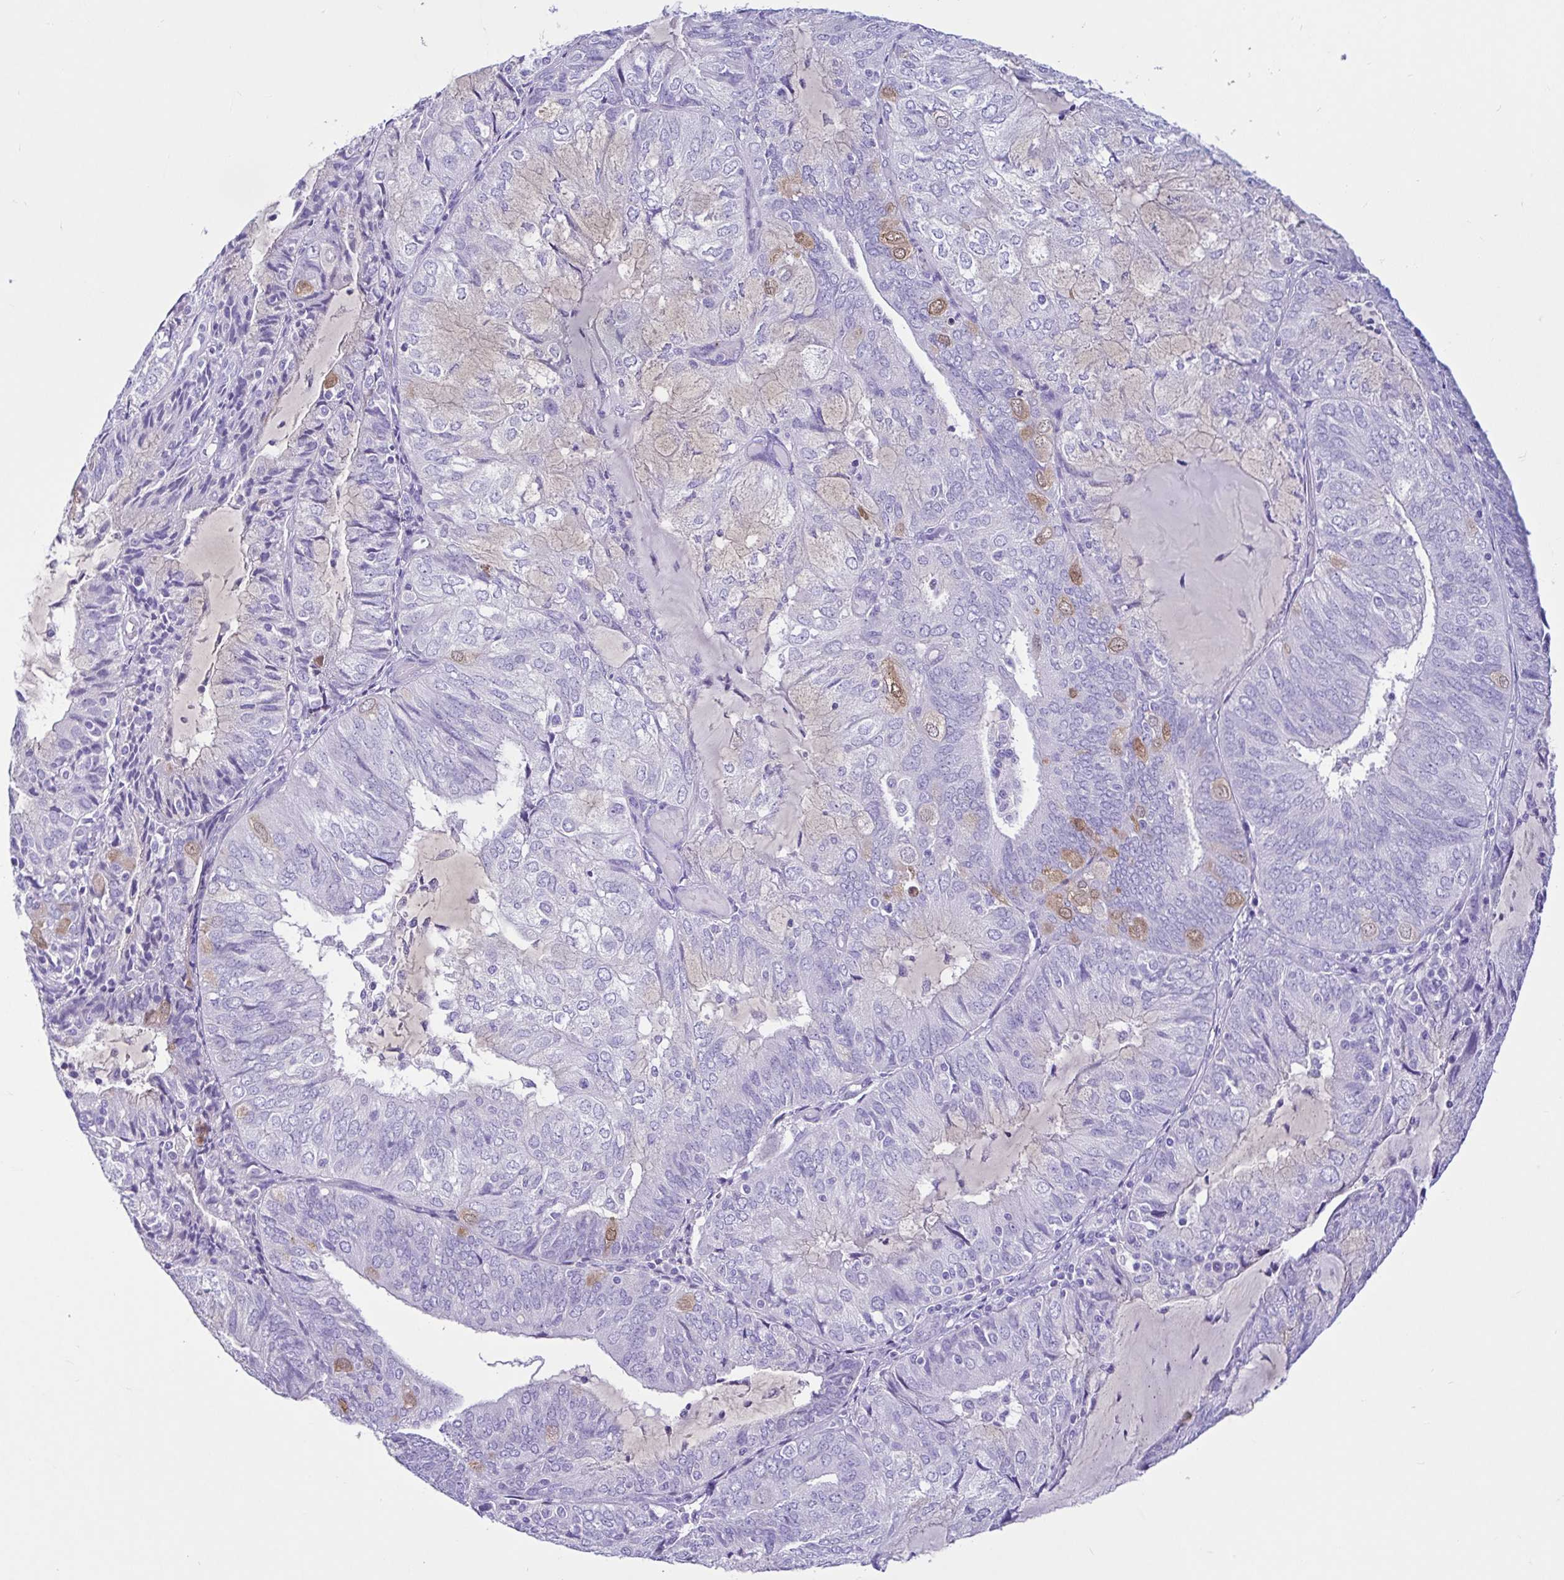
{"staining": {"intensity": "weak", "quantity": "<25%", "location": "cytoplasmic/membranous,nuclear"}, "tissue": "endometrial cancer", "cell_type": "Tumor cells", "image_type": "cancer", "snomed": [{"axis": "morphology", "description": "Adenocarcinoma, NOS"}, {"axis": "topography", "description": "Endometrium"}], "caption": "Immunohistochemistry image of neoplastic tissue: endometrial adenocarcinoma stained with DAB displays no significant protein staining in tumor cells. (Brightfield microscopy of DAB (3,3'-diaminobenzidine) immunohistochemistry (IHC) at high magnification).", "gene": "CYP19A1", "patient": {"sex": "female", "age": 81}}